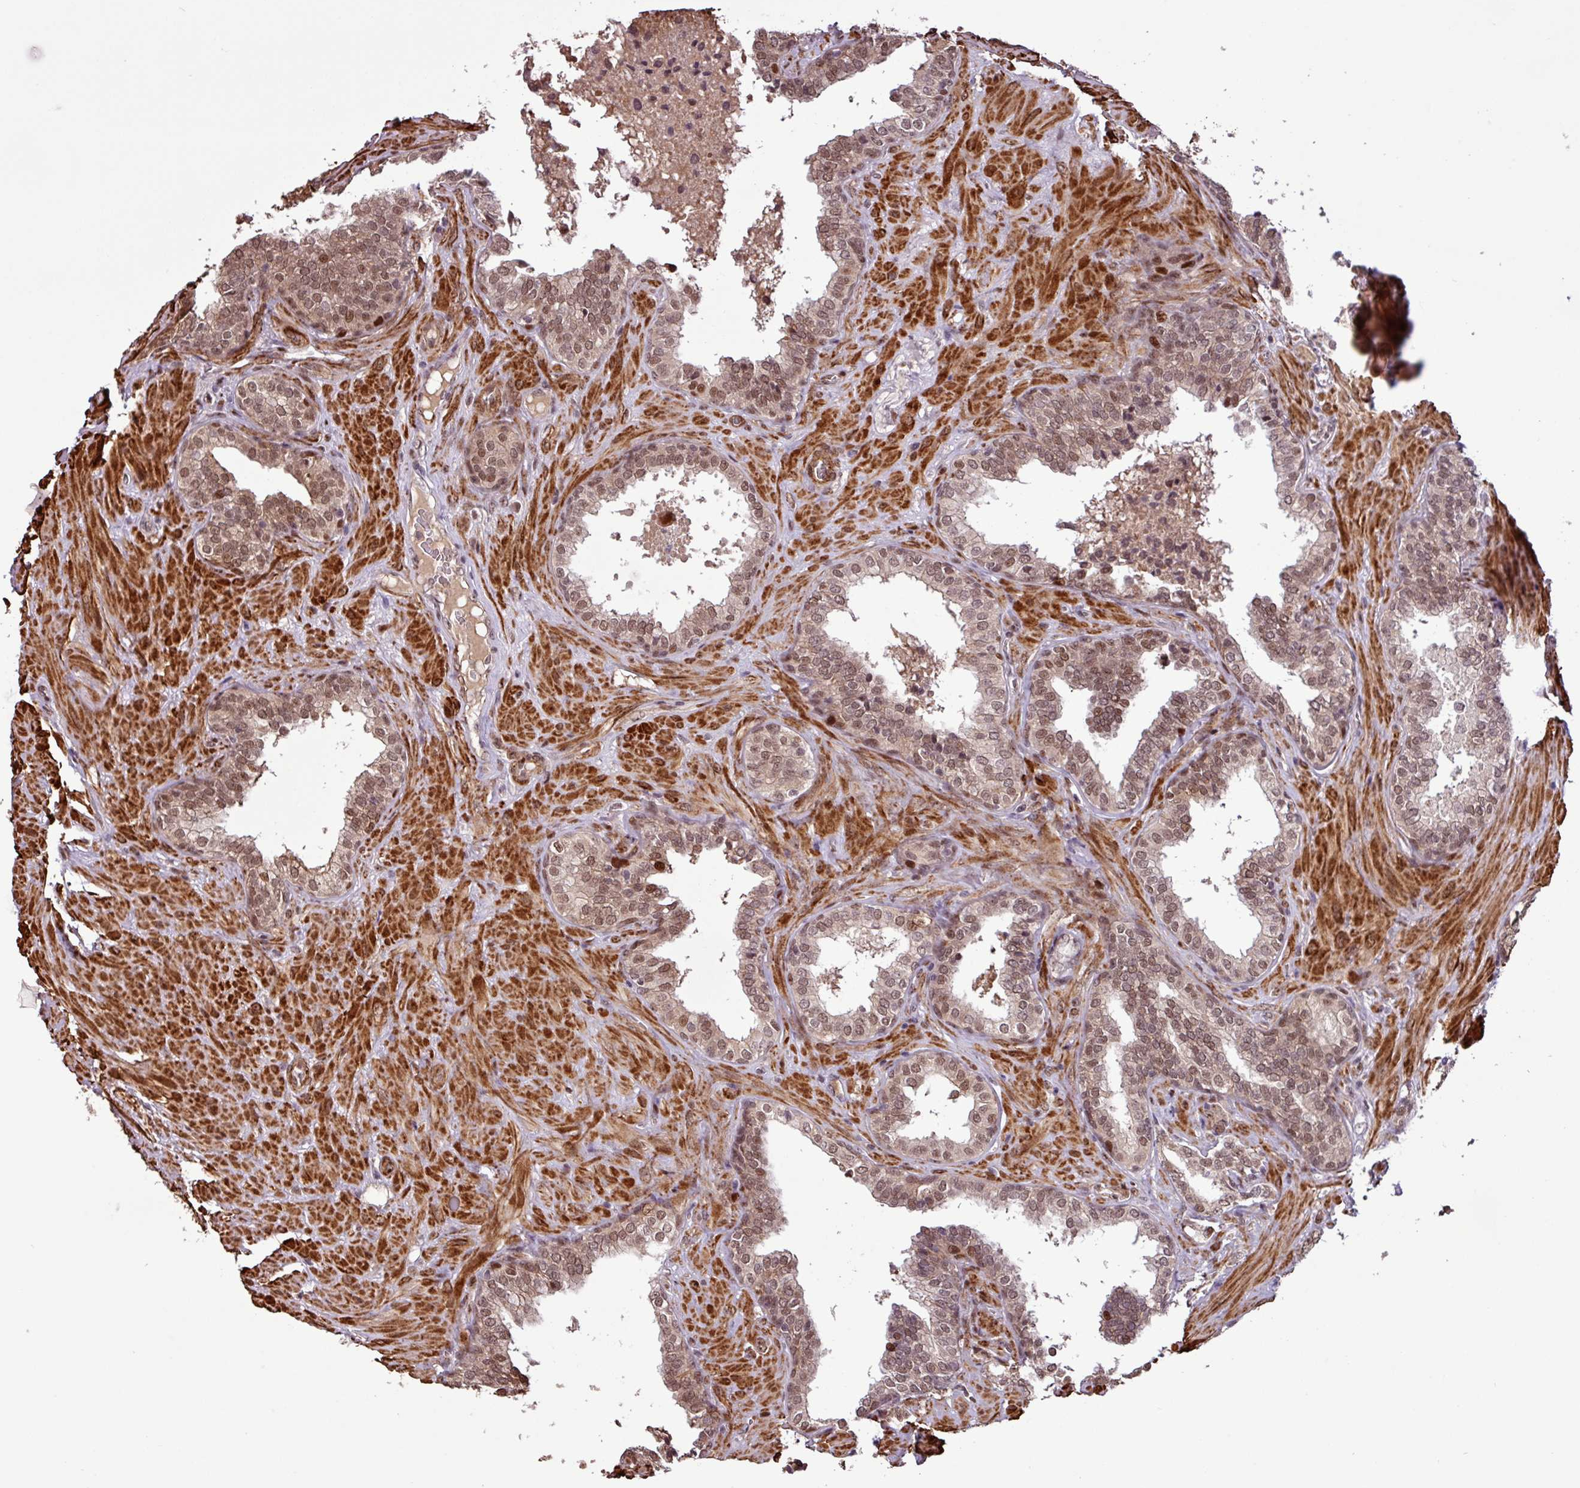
{"staining": {"intensity": "moderate", "quantity": ">75%", "location": "nuclear"}, "tissue": "prostate cancer", "cell_type": "Tumor cells", "image_type": "cancer", "snomed": [{"axis": "morphology", "description": "Adenocarcinoma, High grade"}, {"axis": "topography", "description": "Prostate and seminal vesicle, NOS"}], "caption": "A medium amount of moderate nuclear expression is seen in approximately >75% of tumor cells in prostate cancer tissue.", "gene": "SLC22A24", "patient": {"sex": "male", "age": 67}}